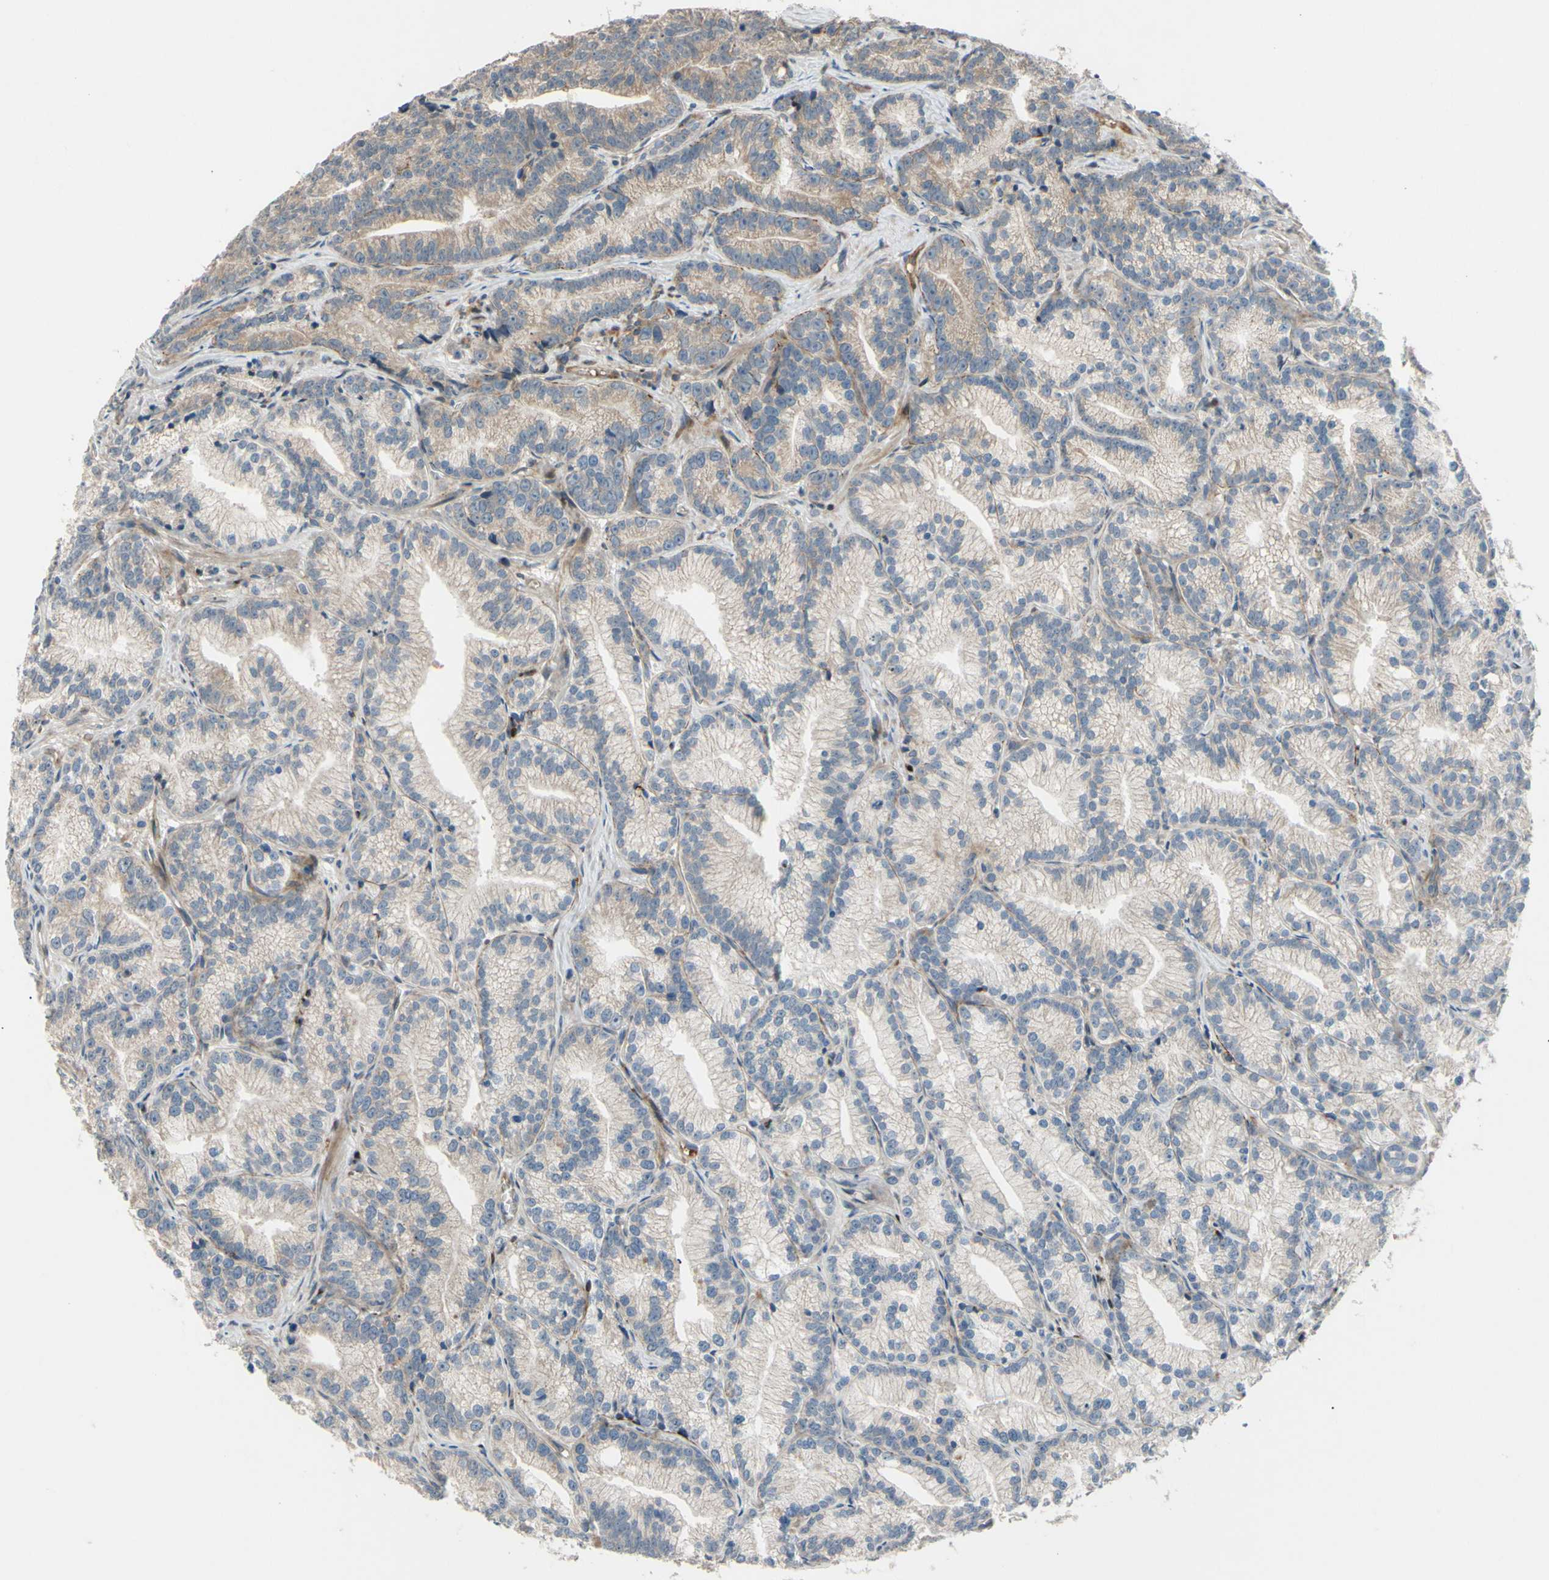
{"staining": {"intensity": "weak", "quantity": "<25%", "location": "cytoplasmic/membranous"}, "tissue": "prostate cancer", "cell_type": "Tumor cells", "image_type": "cancer", "snomed": [{"axis": "morphology", "description": "Adenocarcinoma, Low grade"}, {"axis": "topography", "description": "Prostate"}], "caption": "Human prostate cancer (adenocarcinoma (low-grade)) stained for a protein using IHC demonstrates no staining in tumor cells.", "gene": "SPTLC1", "patient": {"sex": "male", "age": 89}}